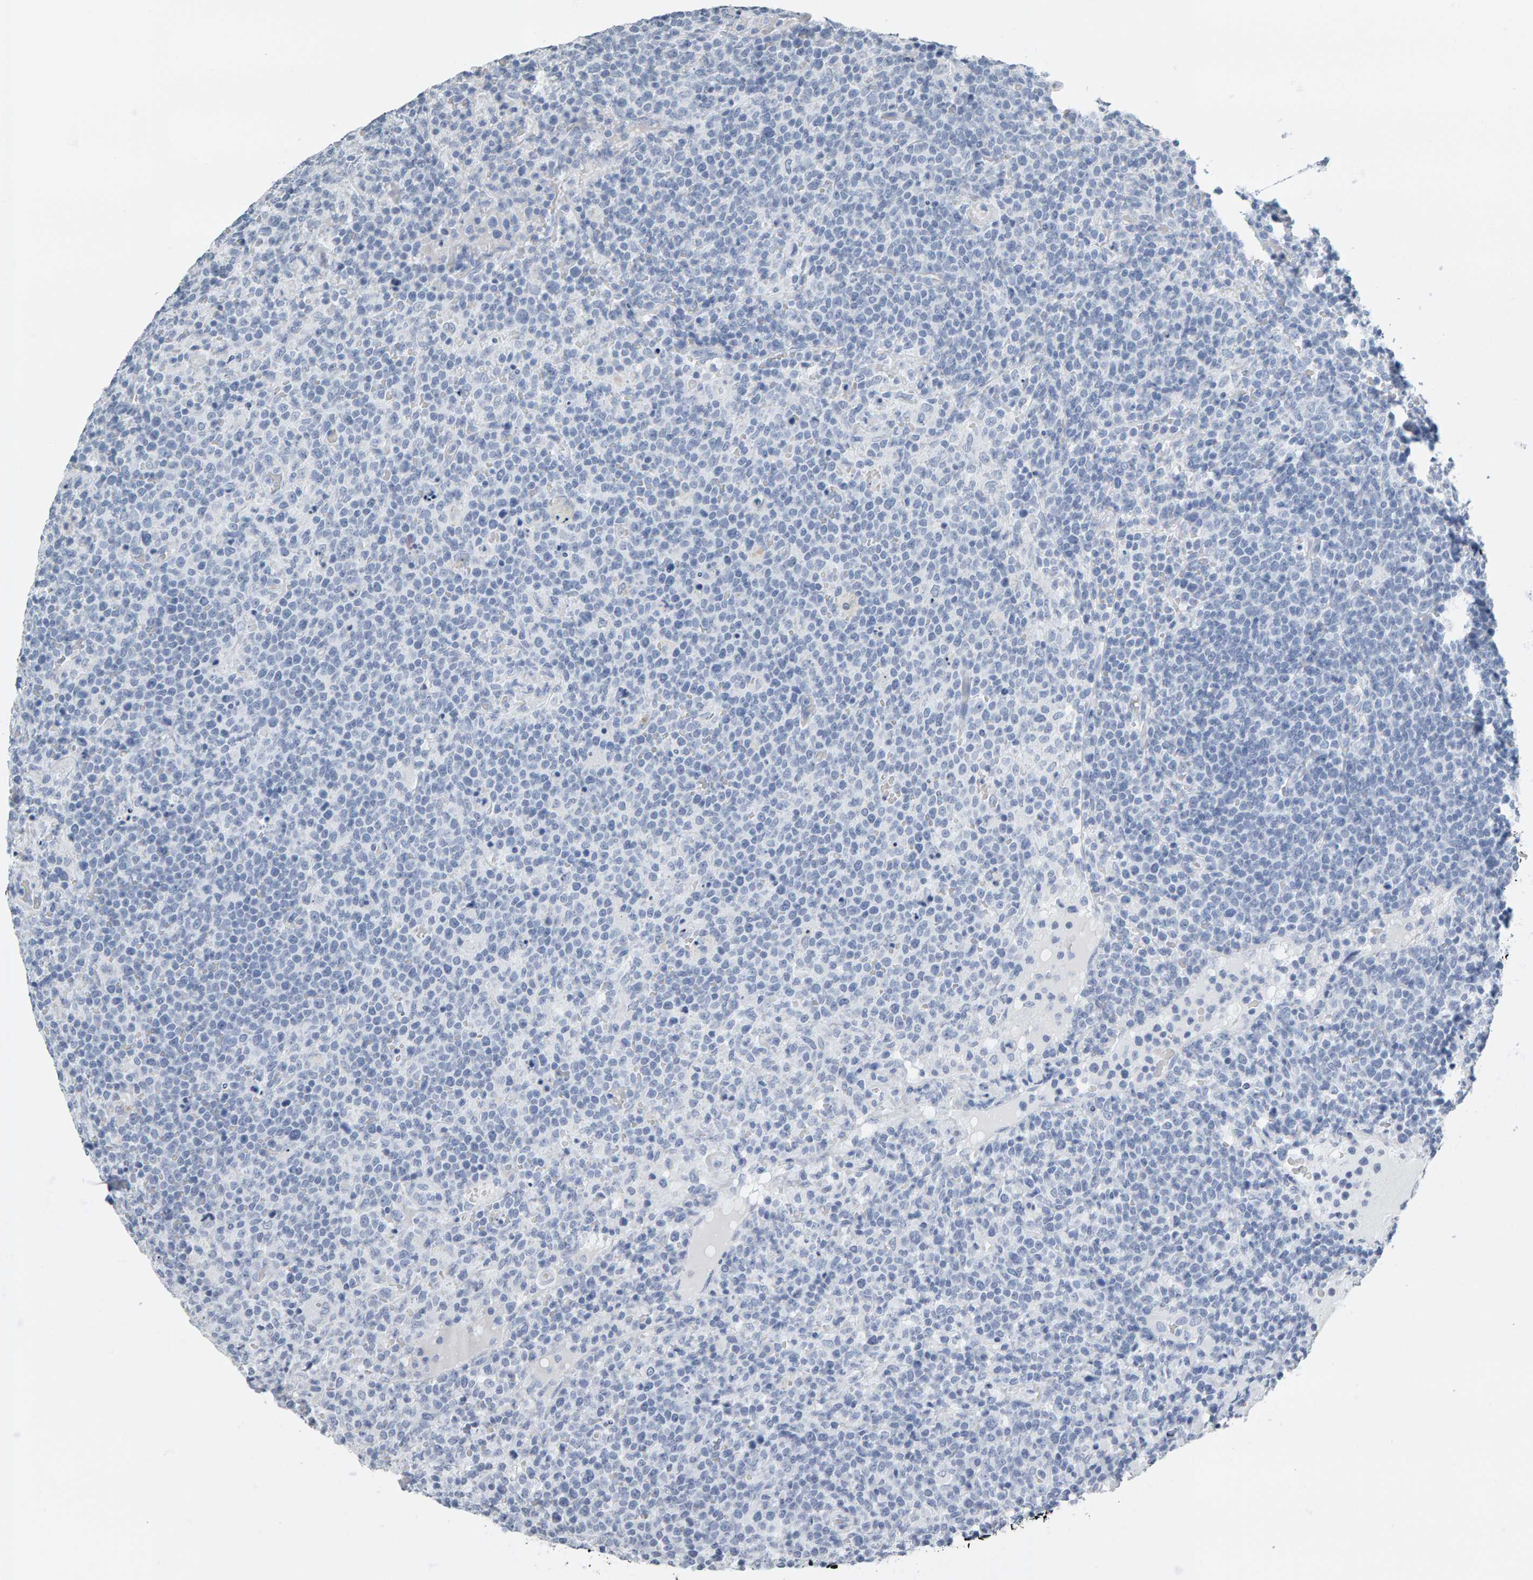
{"staining": {"intensity": "negative", "quantity": "none", "location": "none"}, "tissue": "lymphoma", "cell_type": "Tumor cells", "image_type": "cancer", "snomed": [{"axis": "morphology", "description": "Malignant lymphoma, non-Hodgkin's type, High grade"}, {"axis": "topography", "description": "Lymph node"}], "caption": "This is a histopathology image of immunohistochemistry staining of high-grade malignant lymphoma, non-Hodgkin's type, which shows no expression in tumor cells.", "gene": "SPACA3", "patient": {"sex": "male", "age": 61}}